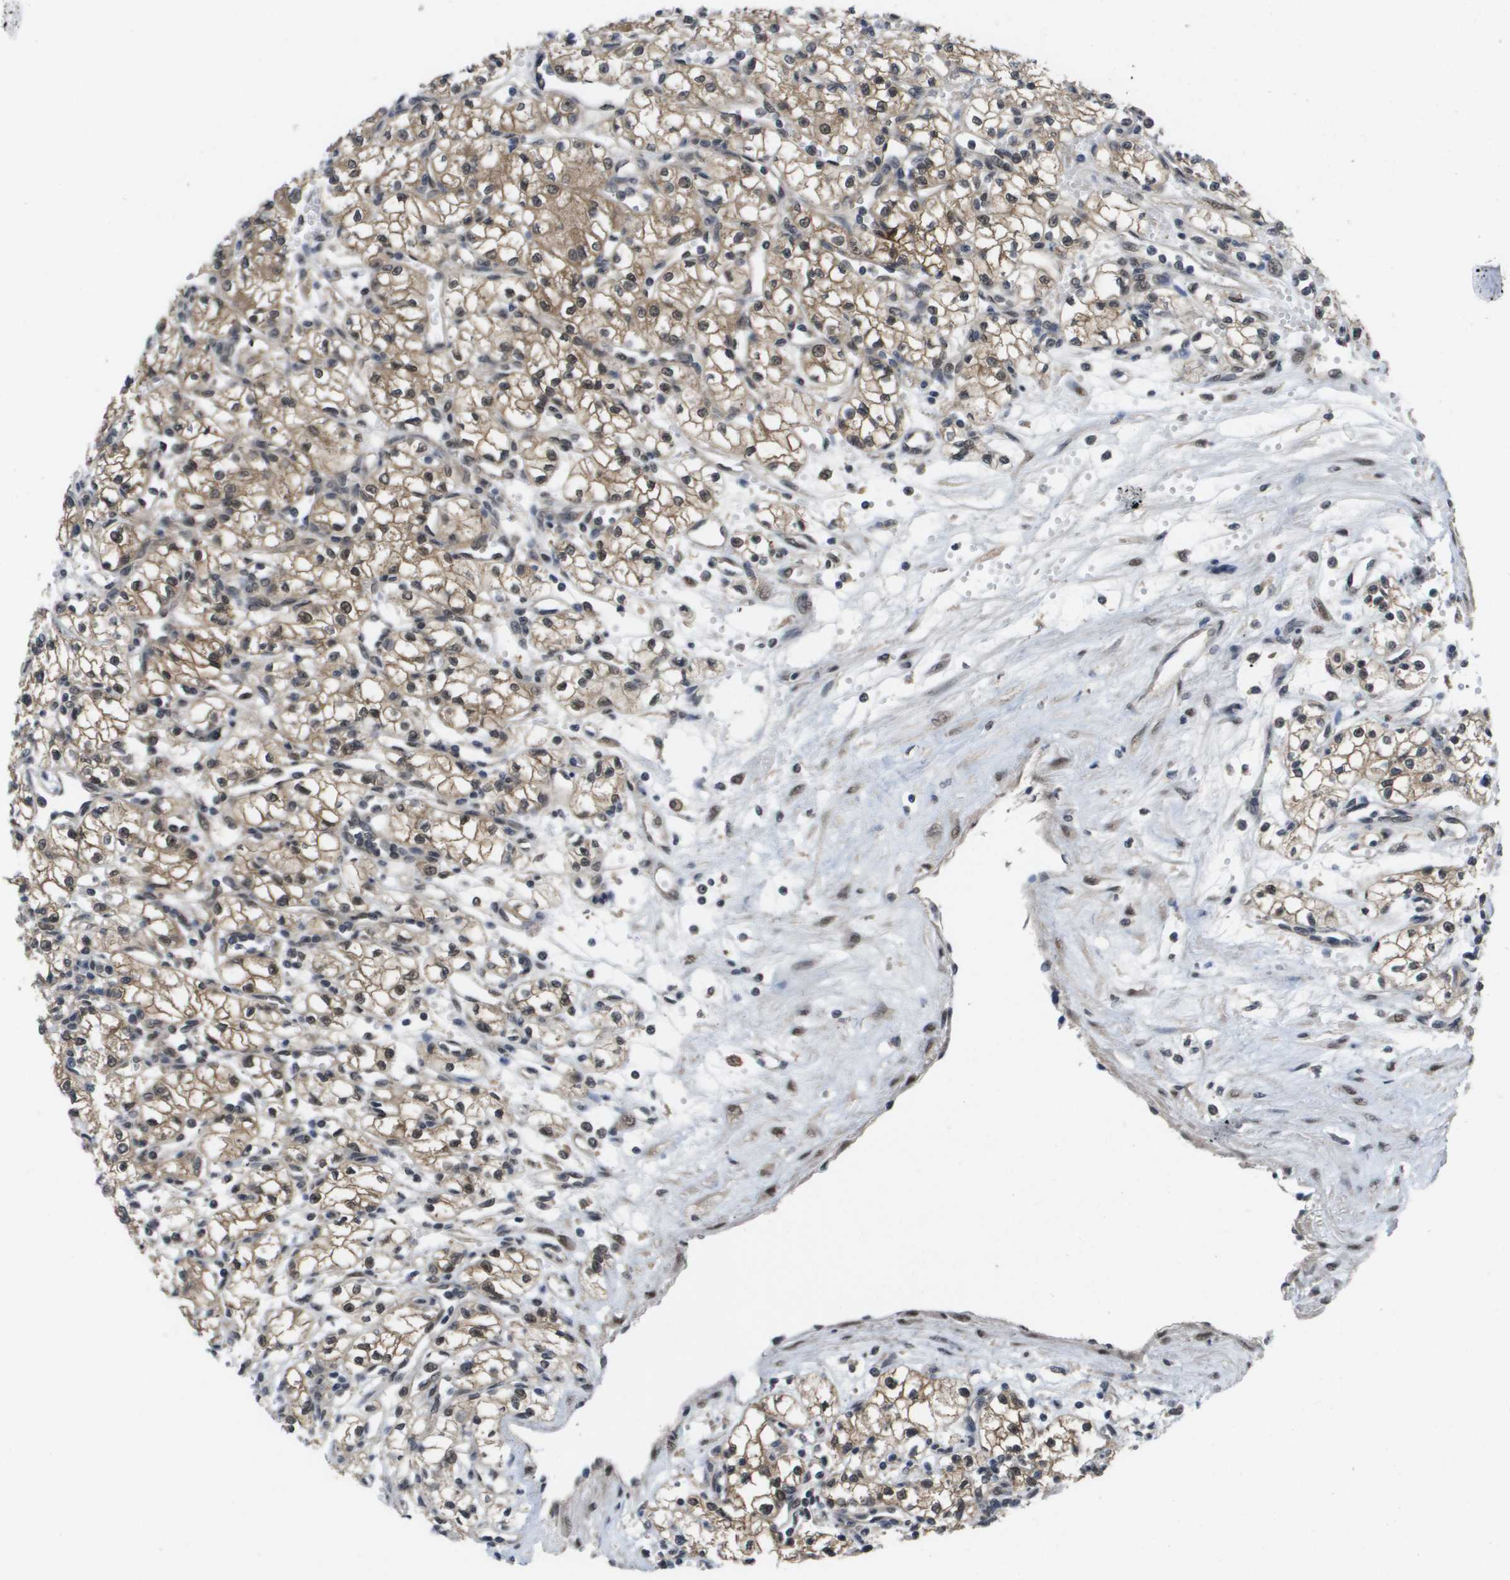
{"staining": {"intensity": "moderate", "quantity": "25%-75%", "location": "cytoplasmic/membranous,nuclear"}, "tissue": "renal cancer", "cell_type": "Tumor cells", "image_type": "cancer", "snomed": [{"axis": "morphology", "description": "Normal tissue, NOS"}, {"axis": "morphology", "description": "Adenocarcinoma, NOS"}, {"axis": "topography", "description": "Kidney"}], "caption": "Renal adenocarcinoma stained with immunohistochemistry (IHC) reveals moderate cytoplasmic/membranous and nuclear positivity in approximately 25%-75% of tumor cells.", "gene": "AMBRA1", "patient": {"sex": "male", "age": 59}}